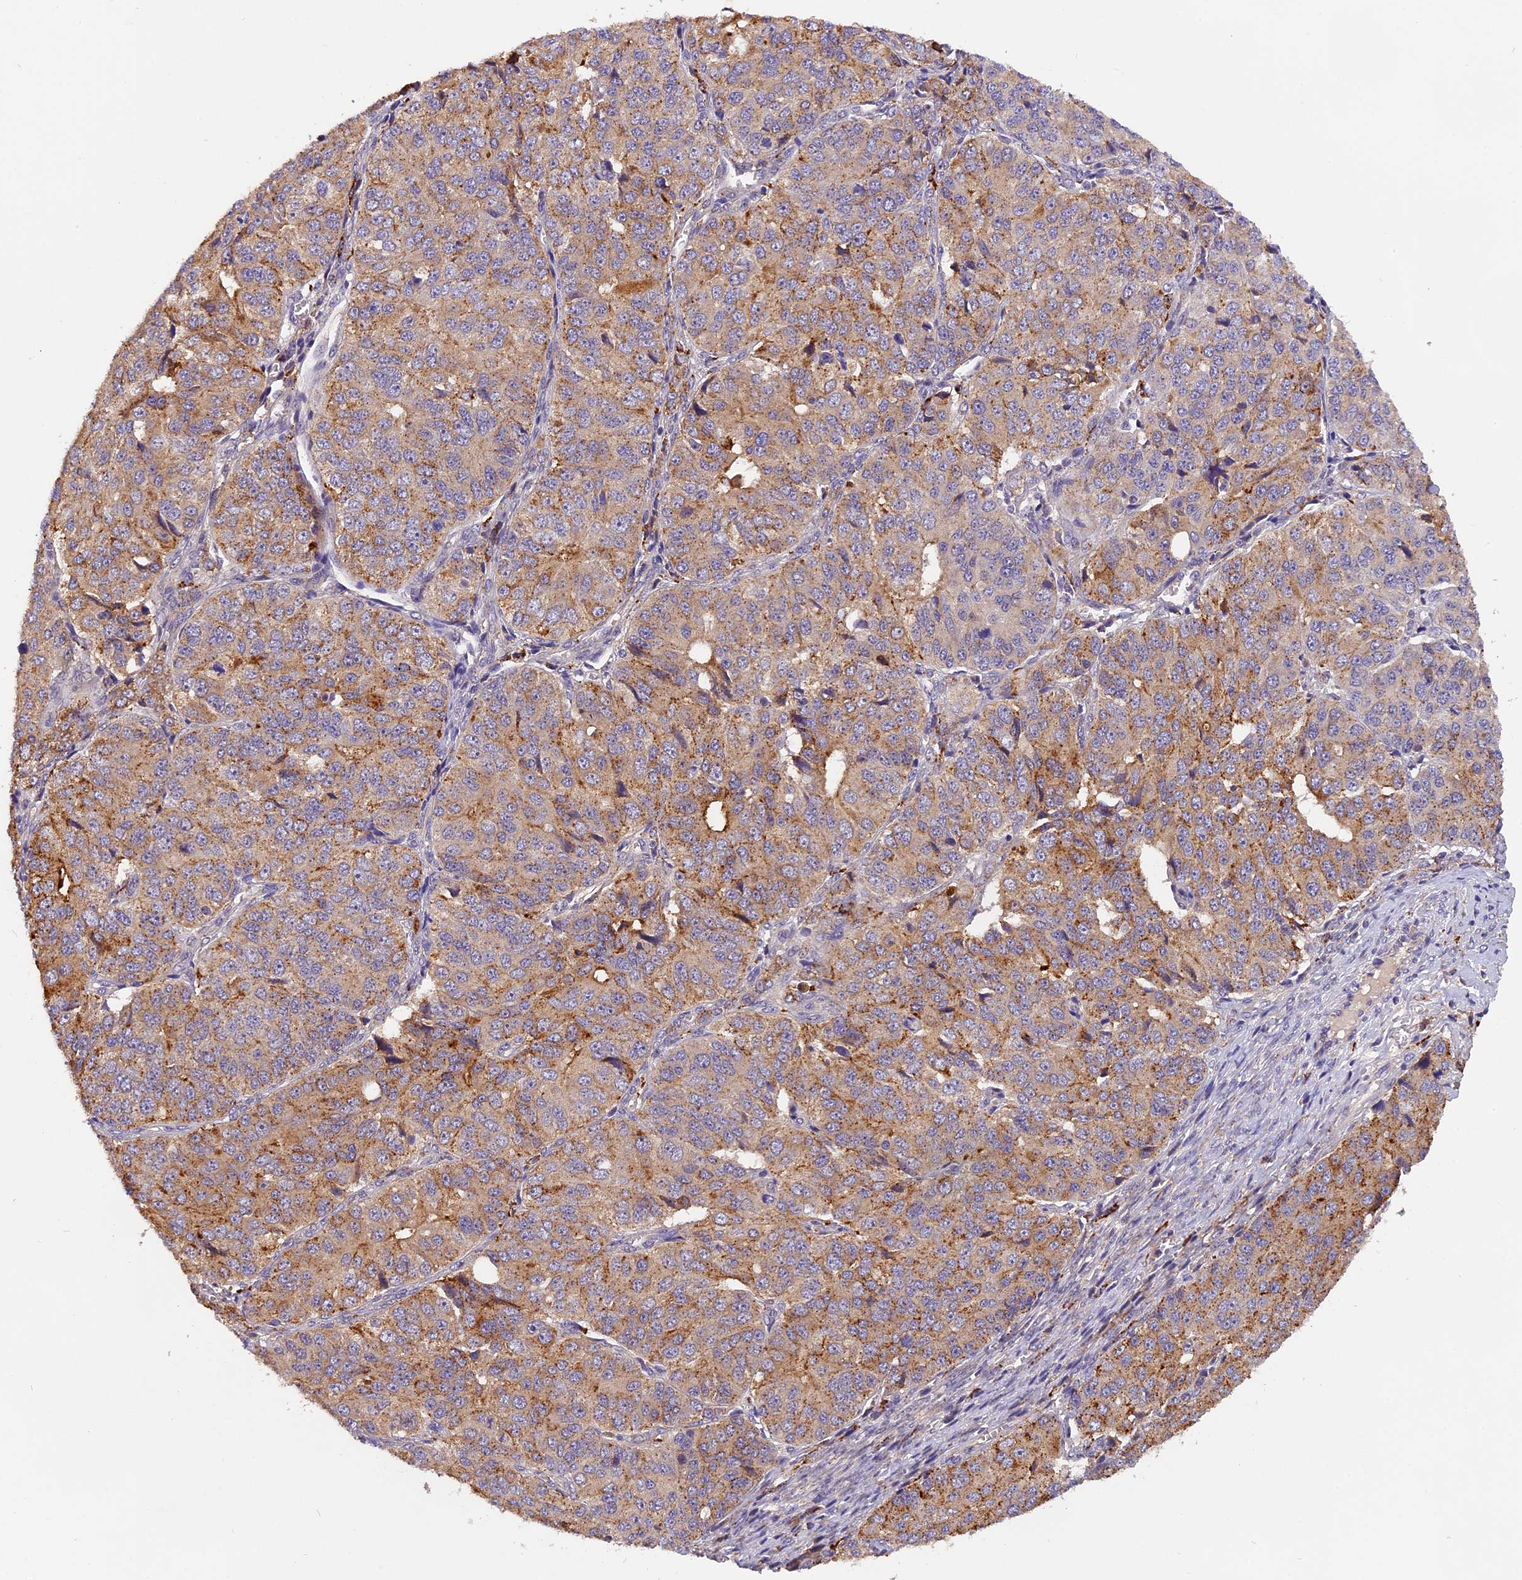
{"staining": {"intensity": "moderate", "quantity": ">75%", "location": "cytoplasmic/membranous"}, "tissue": "ovarian cancer", "cell_type": "Tumor cells", "image_type": "cancer", "snomed": [{"axis": "morphology", "description": "Carcinoma, endometroid"}, {"axis": "topography", "description": "Ovary"}], "caption": "Immunohistochemistry (IHC) histopathology image of neoplastic tissue: human ovarian cancer (endometroid carcinoma) stained using immunohistochemistry demonstrates medium levels of moderate protein expression localized specifically in the cytoplasmic/membranous of tumor cells, appearing as a cytoplasmic/membranous brown color.", "gene": "COPE", "patient": {"sex": "female", "age": 51}}